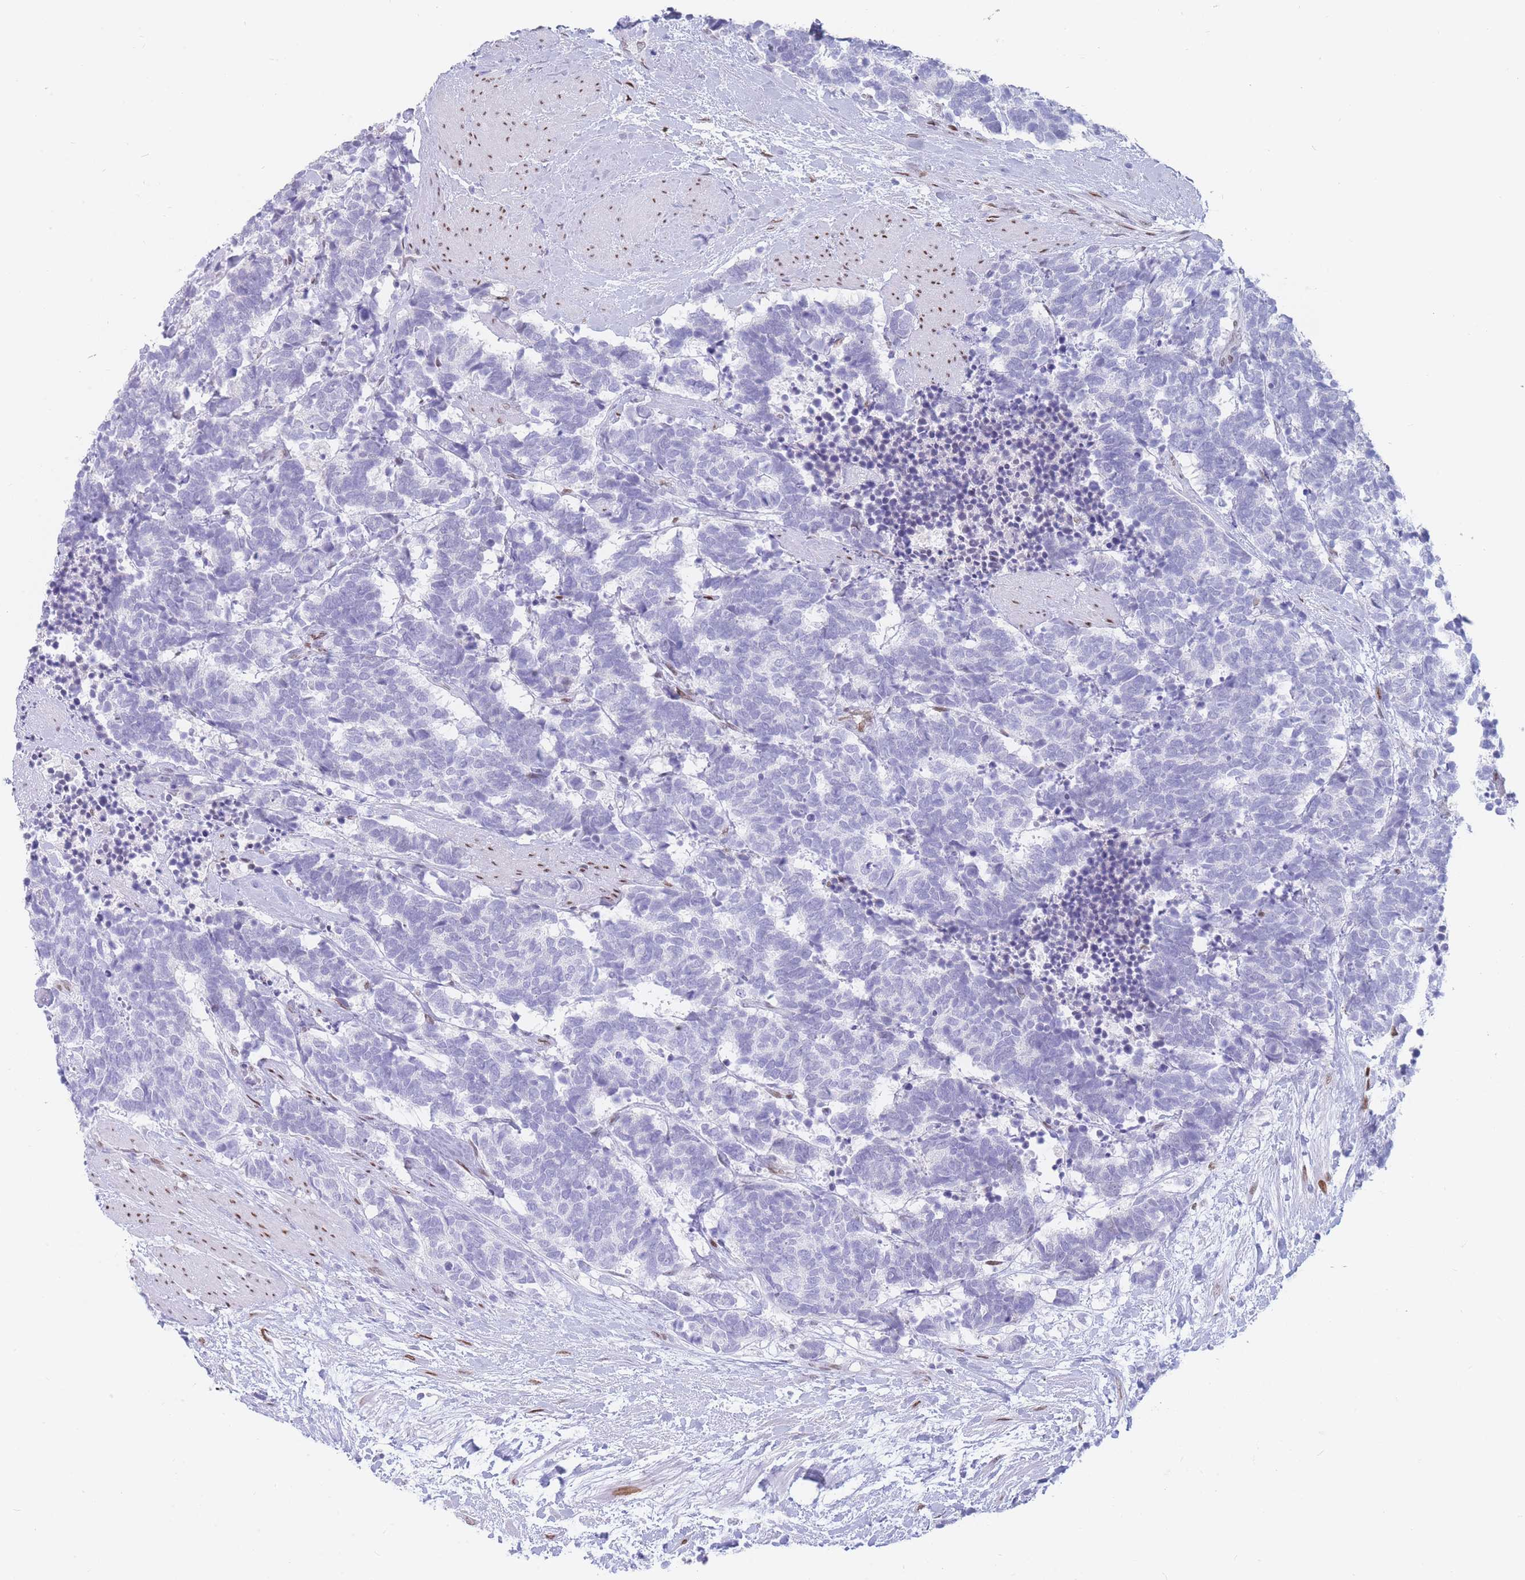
{"staining": {"intensity": "negative", "quantity": "none", "location": "none"}, "tissue": "carcinoid", "cell_type": "Tumor cells", "image_type": "cancer", "snomed": [{"axis": "morphology", "description": "Carcinoma, NOS"}, {"axis": "morphology", "description": "Carcinoid, malignant, NOS"}, {"axis": "topography", "description": "Prostate"}], "caption": "Tumor cells are negative for protein expression in human carcinoid.", "gene": "PSMB5", "patient": {"sex": "male", "age": 57}}